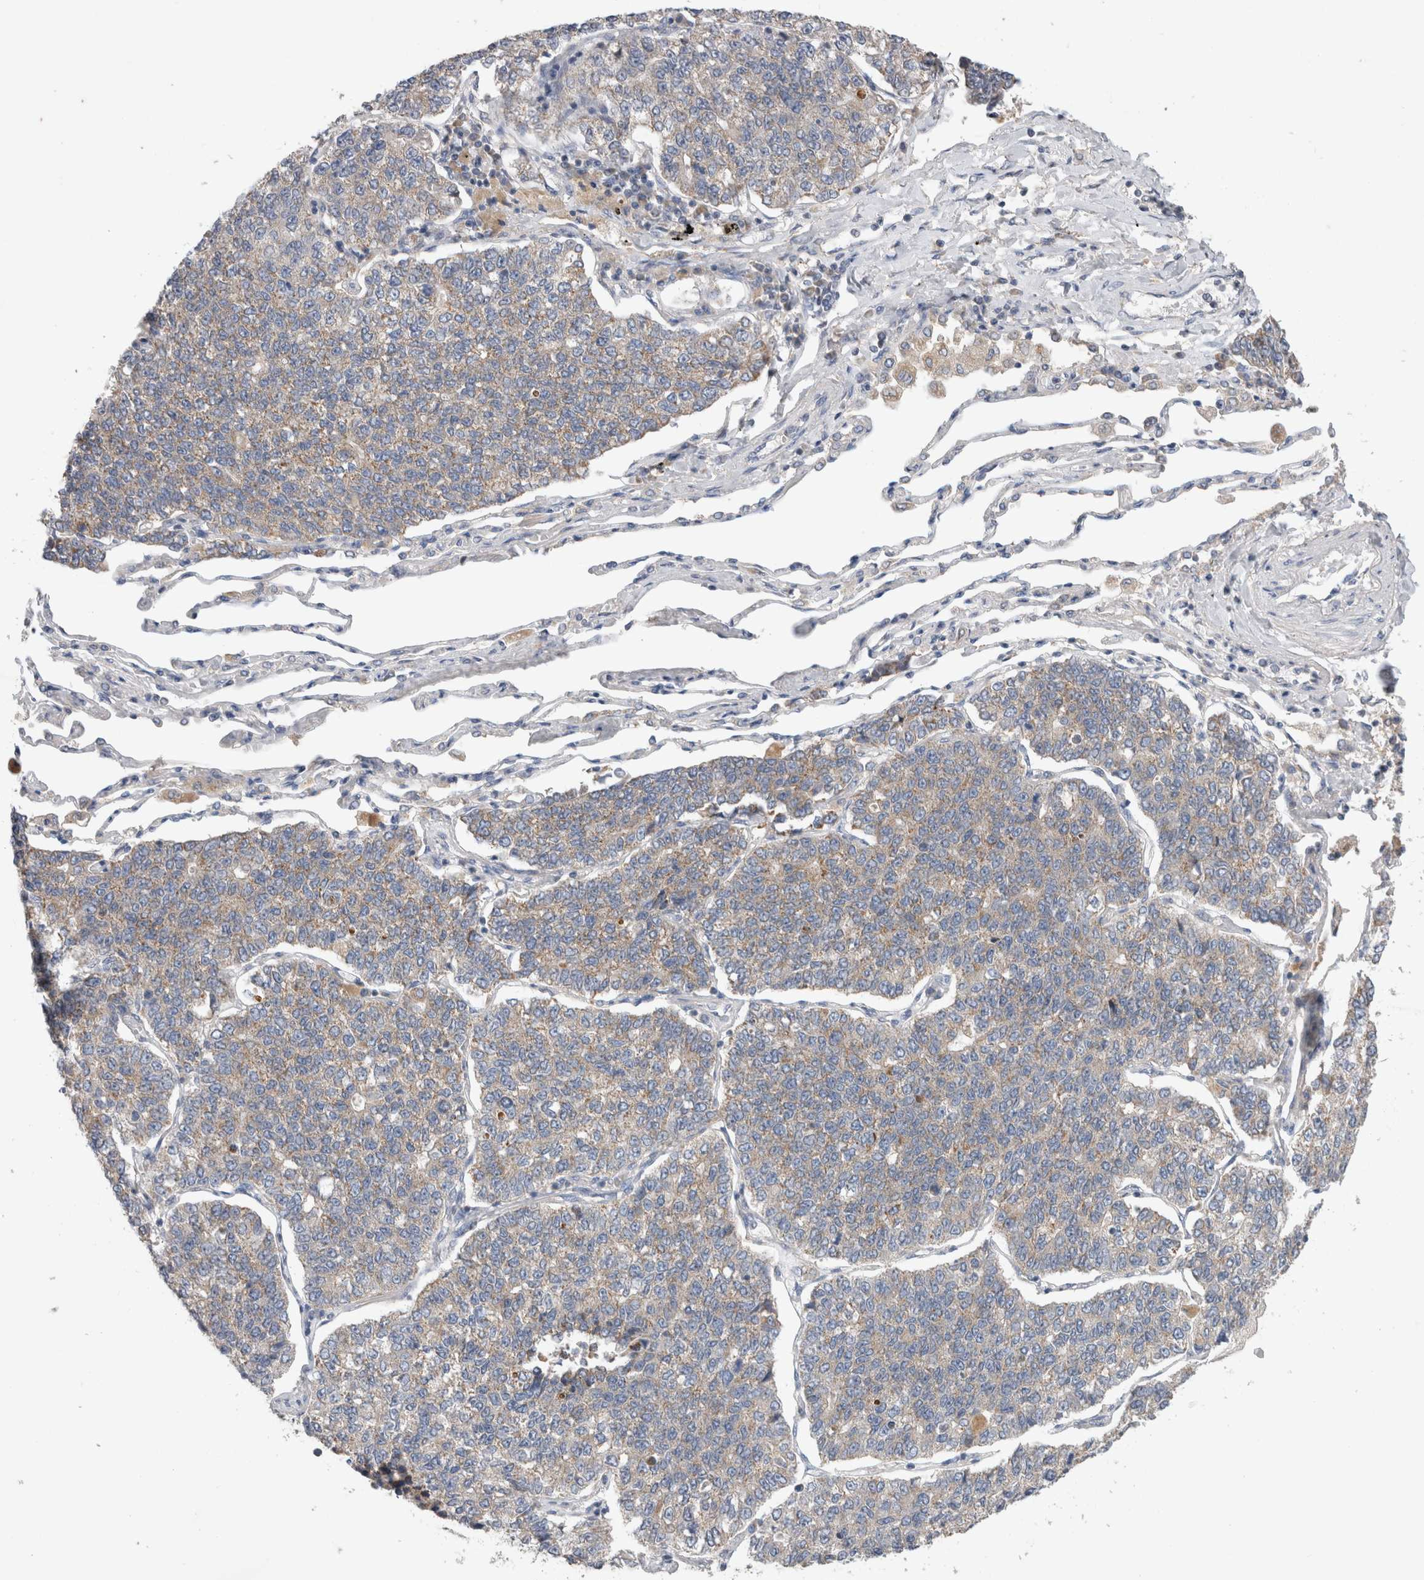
{"staining": {"intensity": "weak", "quantity": ">75%", "location": "cytoplasmic/membranous"}, "tissue": "lung cancer", "cell_type": "Tumor cells", "image_type": "cancer", "snomed": [{"axis": "morphology", "description": "Adenocarcinoma, NOS"}, {"axis": "topography", "description": "Lung"}], "caption": "Immunohistochemical staining of human lung adenocarcinoma demonstrates low levels of weak cytoplasmic/membranous protein expression in about >75% of tumor cells. The staining was performed using DAB (3,3'-diaminobenzidine), with brown indicating positive protein expression. Nuclei are stained blue with hematoxylin.", "gene": "IARS2", "patient": {"sex": "male", "age": 49}}